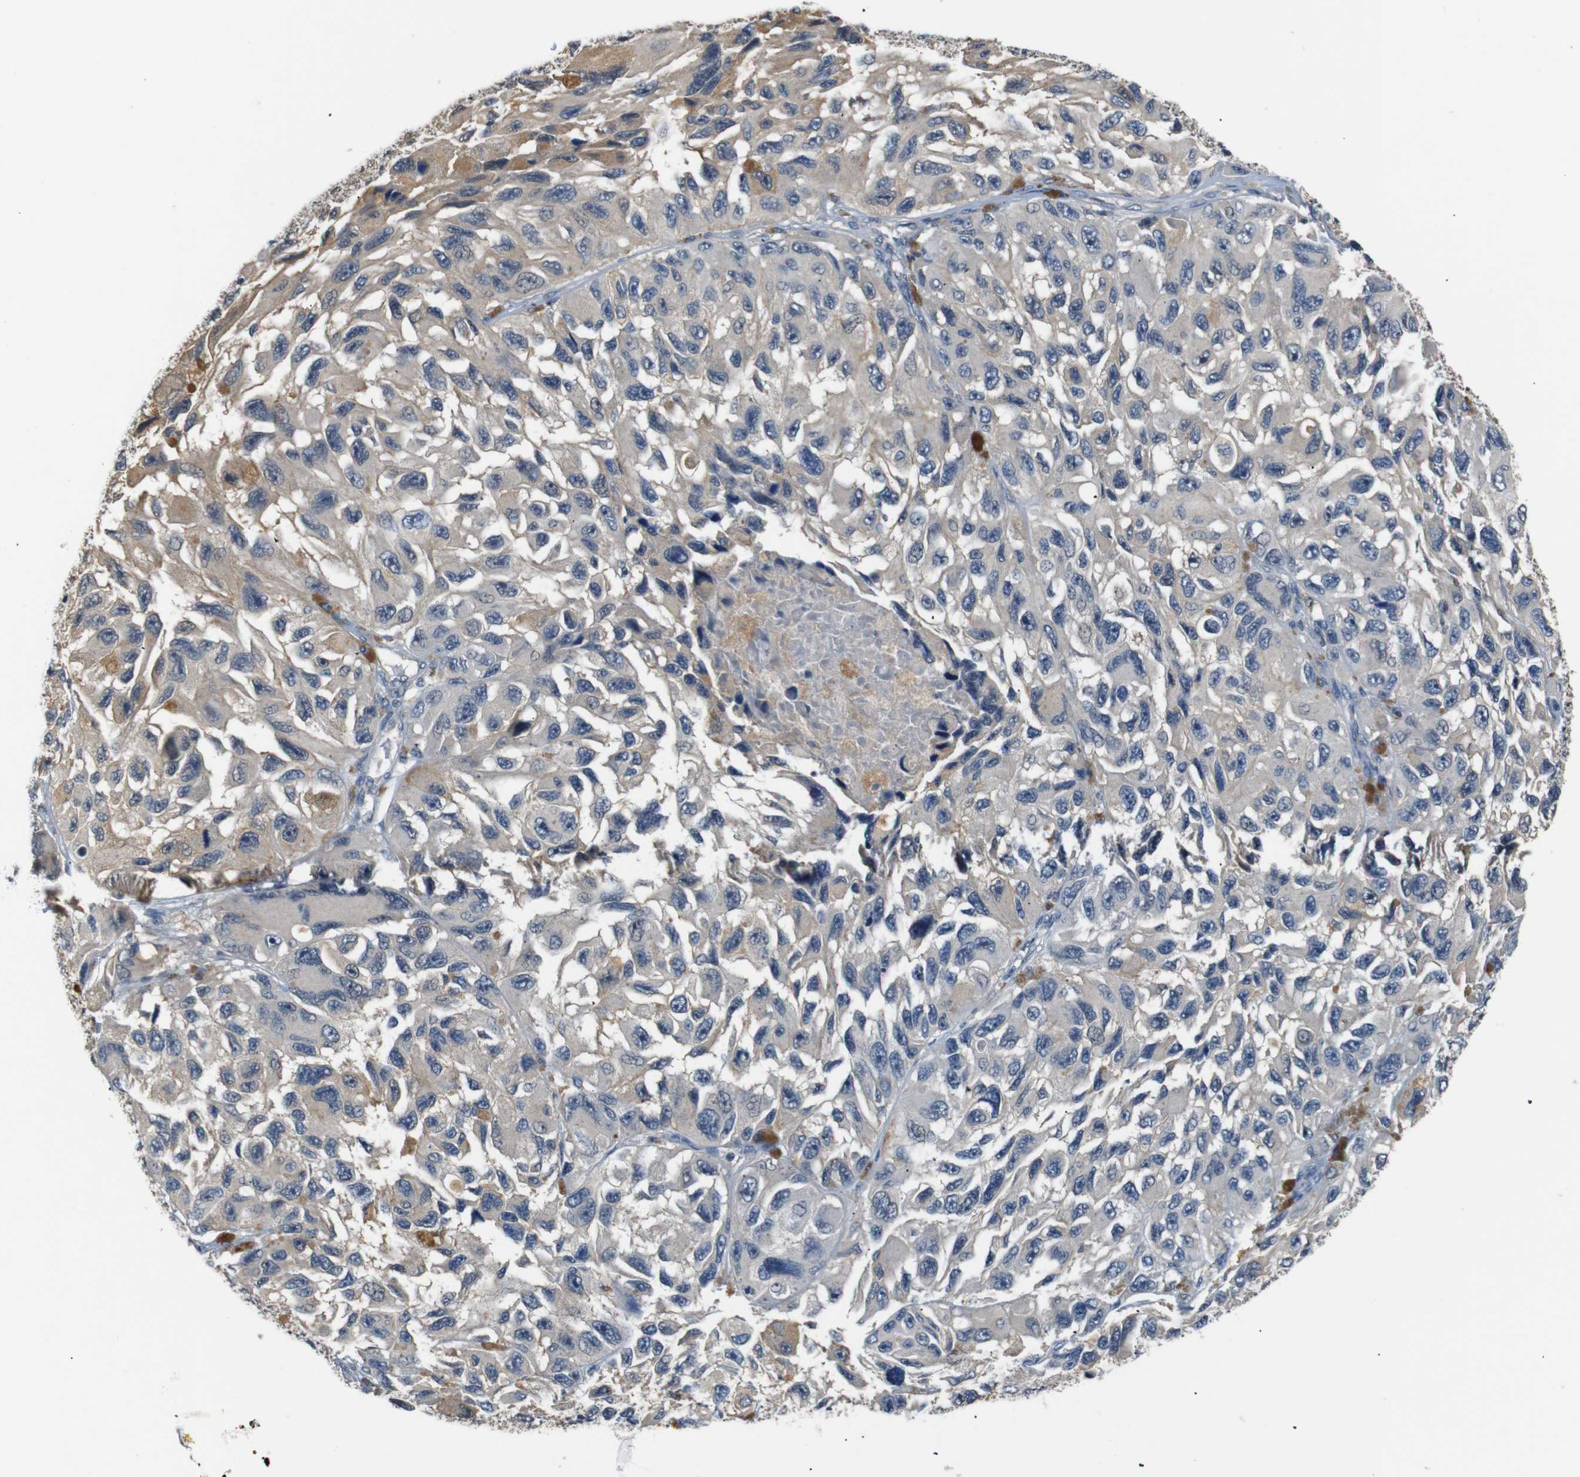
{"staining": {"intensity": "weak", "quantity": "25%-75%", "location": "cytoplasmic/membranous"}, "tissue": "melanoma", "cell_type": "Tumor cells", "image_type": "cancer", "snomed": [{"axis": "morphology", "description": "Malignant melanoma, NOS"}, {"axis": "topography", "description": "Skin"}], "caption": "This photomicrograph exhibits immunohistochemistry staining of melanoma, with low weak cytoplasmic/membranous positivity in approximately 25%-75% of tumor cells.", "gene": "SFN", "patient": {"sex": "female", "age": 73}}